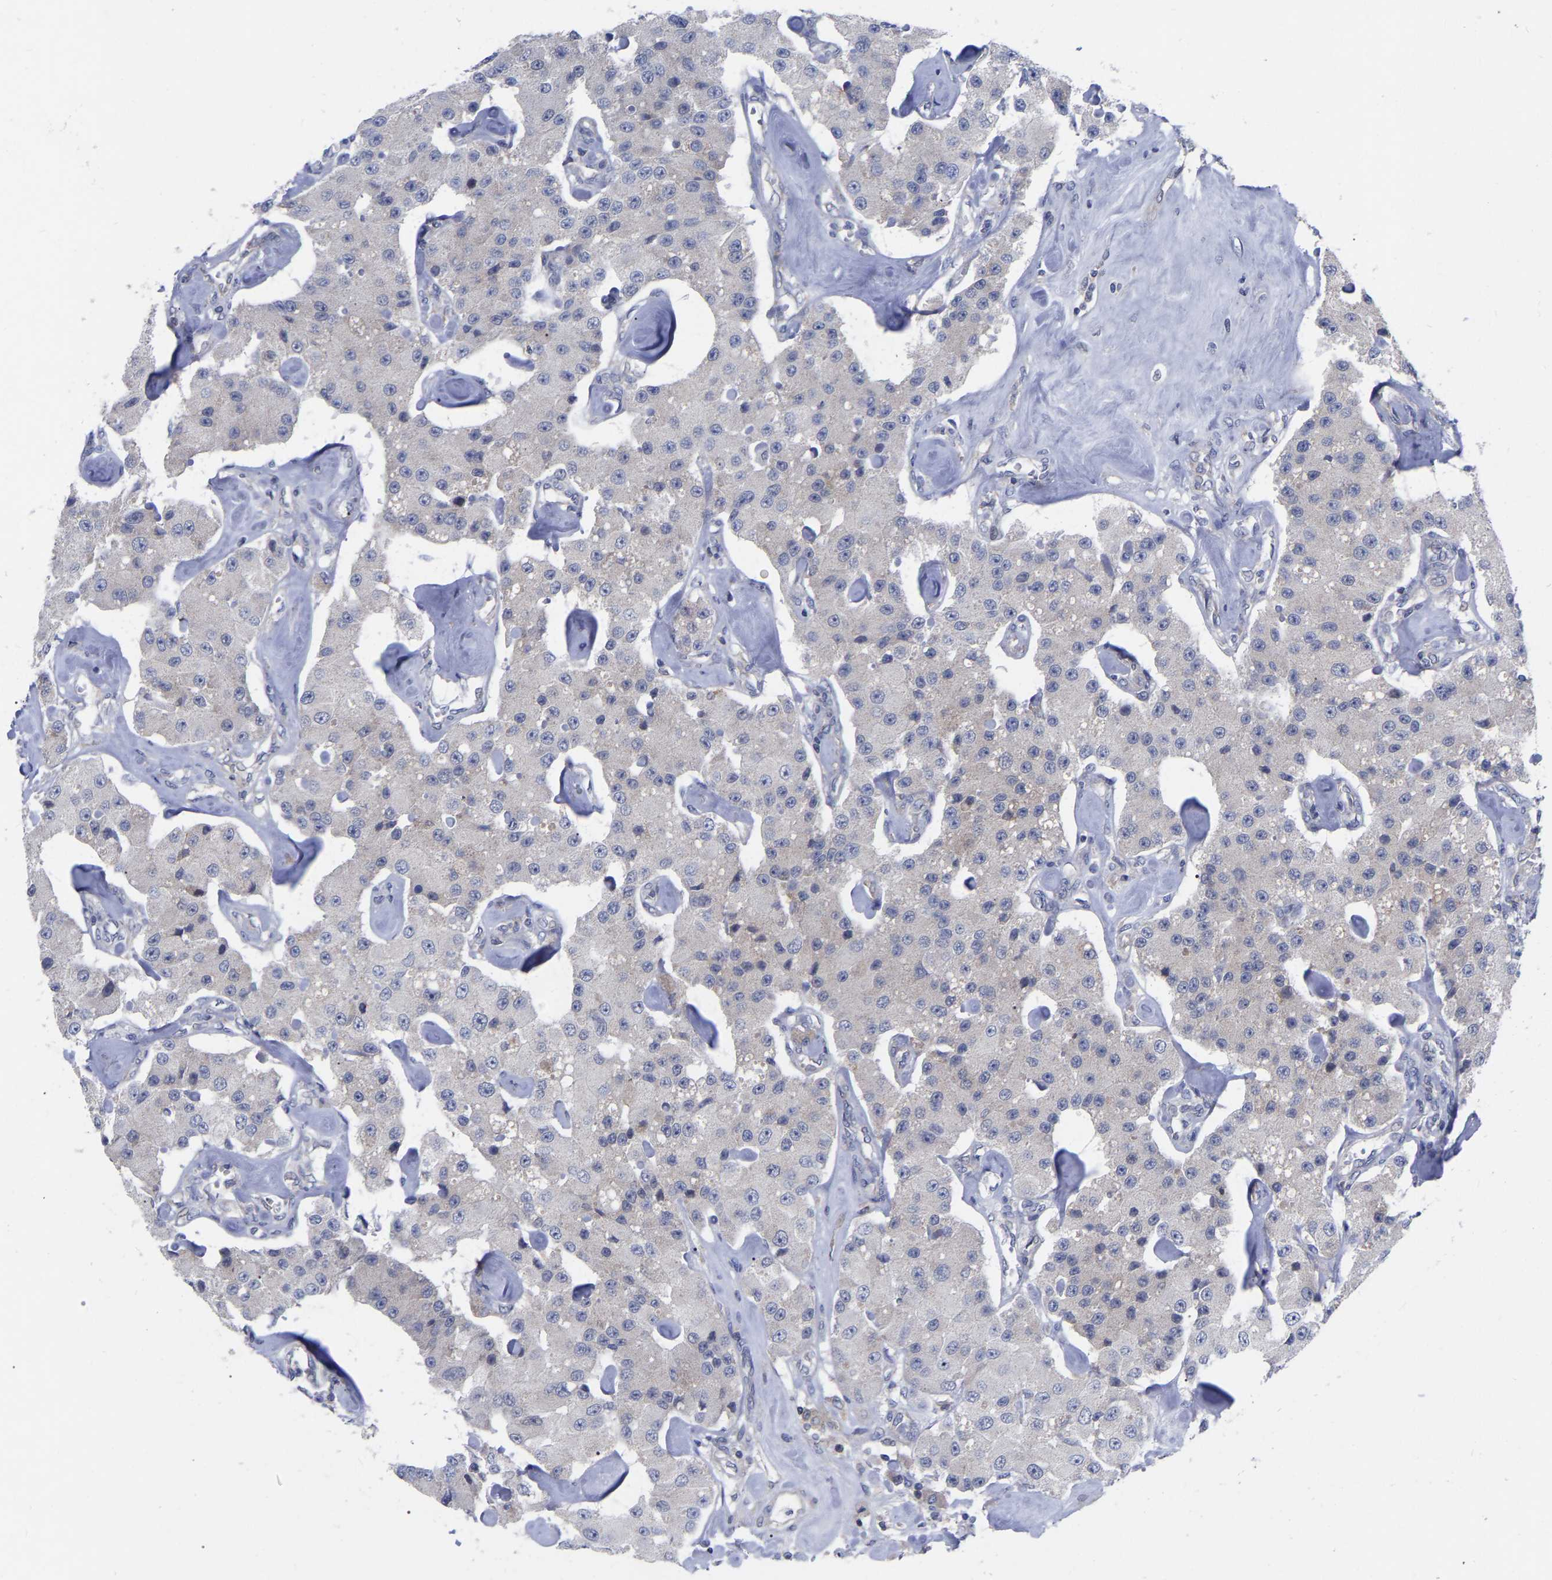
{"staining": {"intensity": "negative", "quantity": "none", "location": "none"}, "tissue": "carcinoid", "cell_type": "Tumor cells", "image_type": "cancer", "snomed": [{"axis": "morphology", "description": "Carcinoid, malignant, NOS"}, {"axis": "topography", "description": "Pancreas"}], "caption": "The photomicrograph reveals no significant positivity in tumor cells of malignant carcinoid.", "gene": "TCP1", "patient": {"sex": "male", "age": 41}}